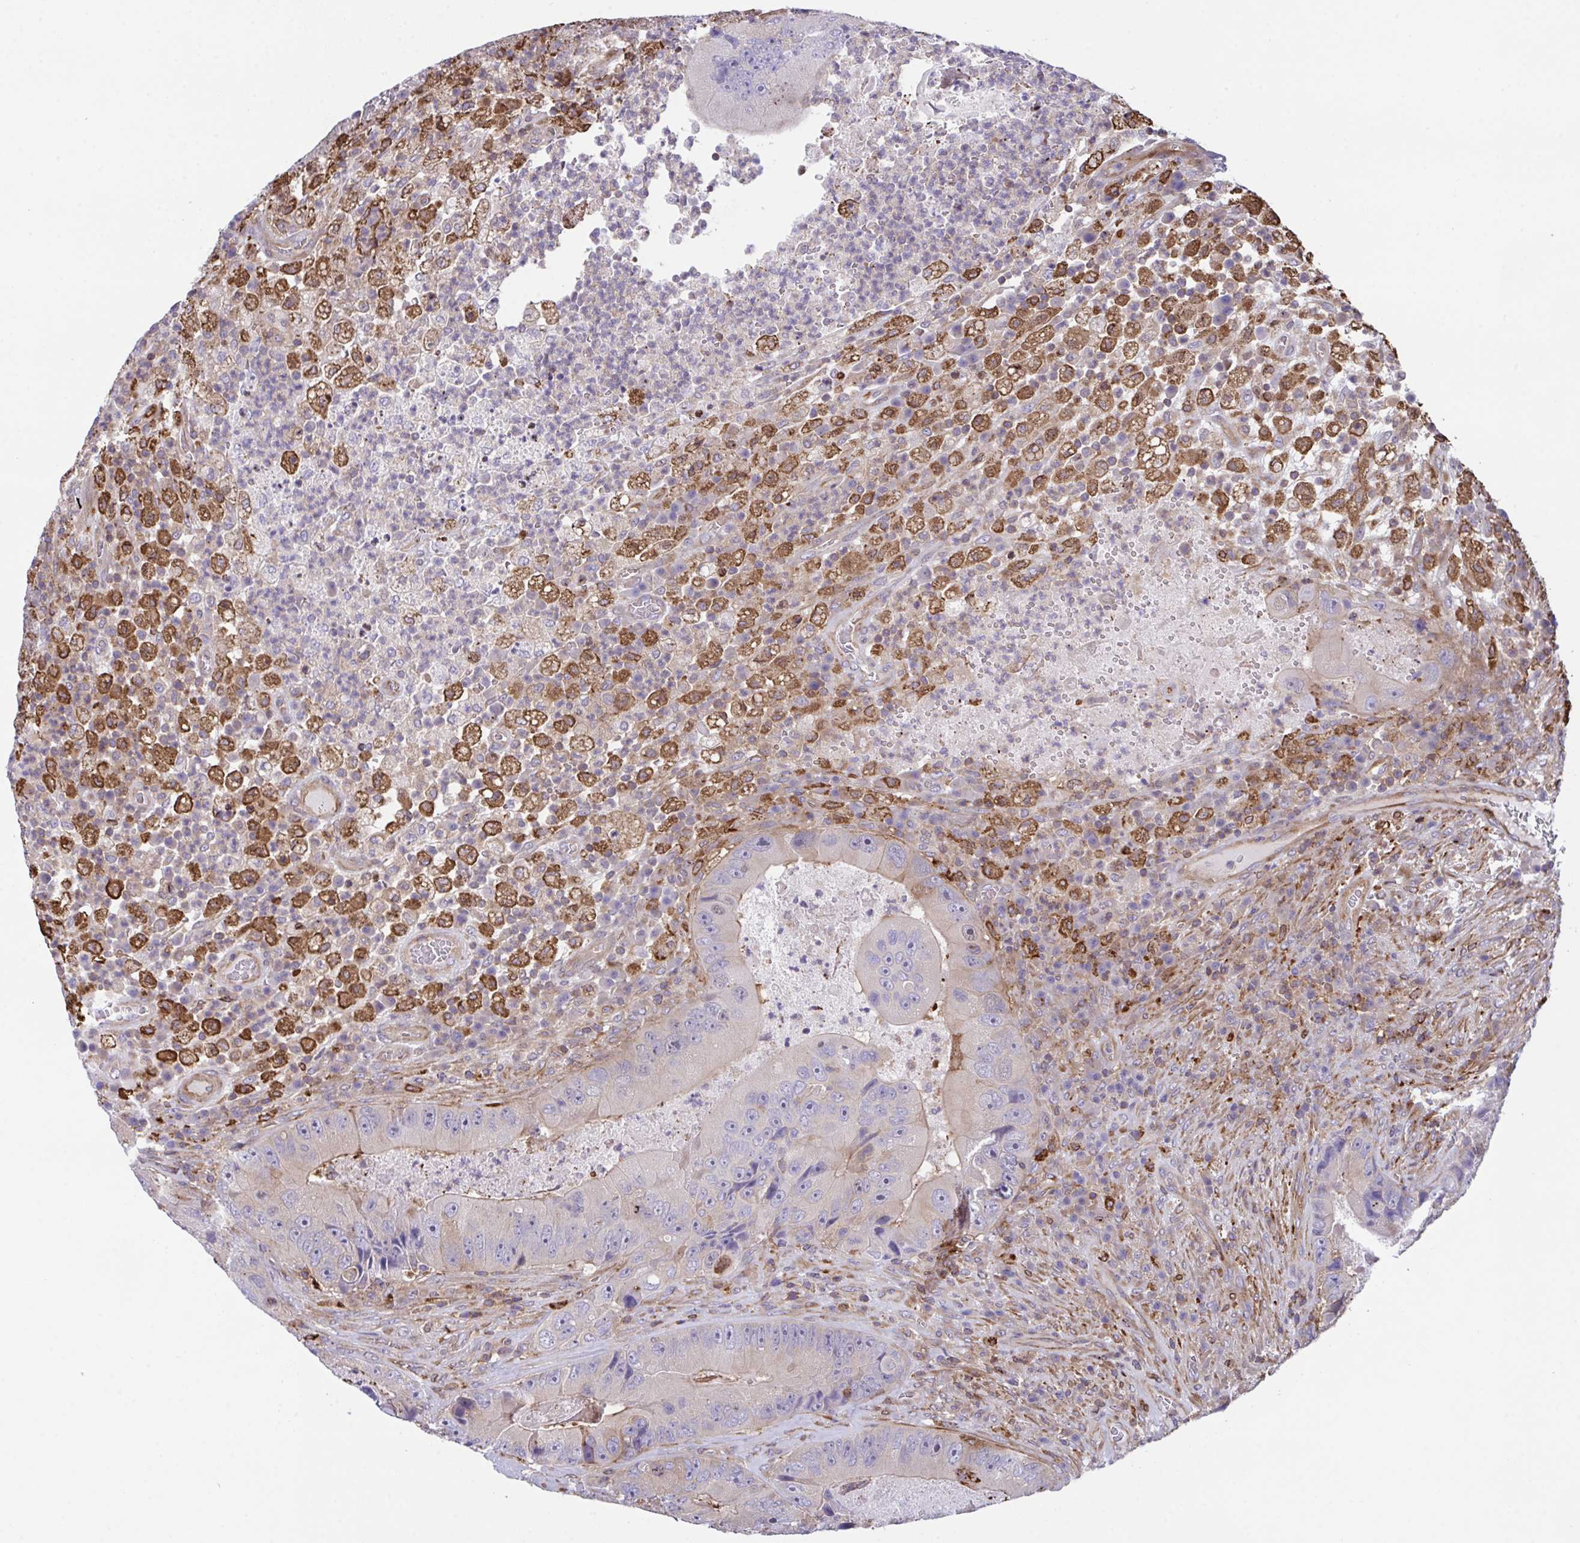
{"staining": {"intensity": "negative", "quantity": "none", "location": "none"}, "tissue": "colorectal cancer", "cell_type": "Tumor cells", "image_type": "cancer", "snomed": [{"axis": "morphology", "description": "Adenocarcinoma, NOS"}, {"axis": "topography", "description": "Colon"}], "caption": "The photomicrograph shows no staining of tumor cells in adenocarcinoma (colorectal).", "gene": "PPIH", "patient": {"sex": "female", "age": 86}}